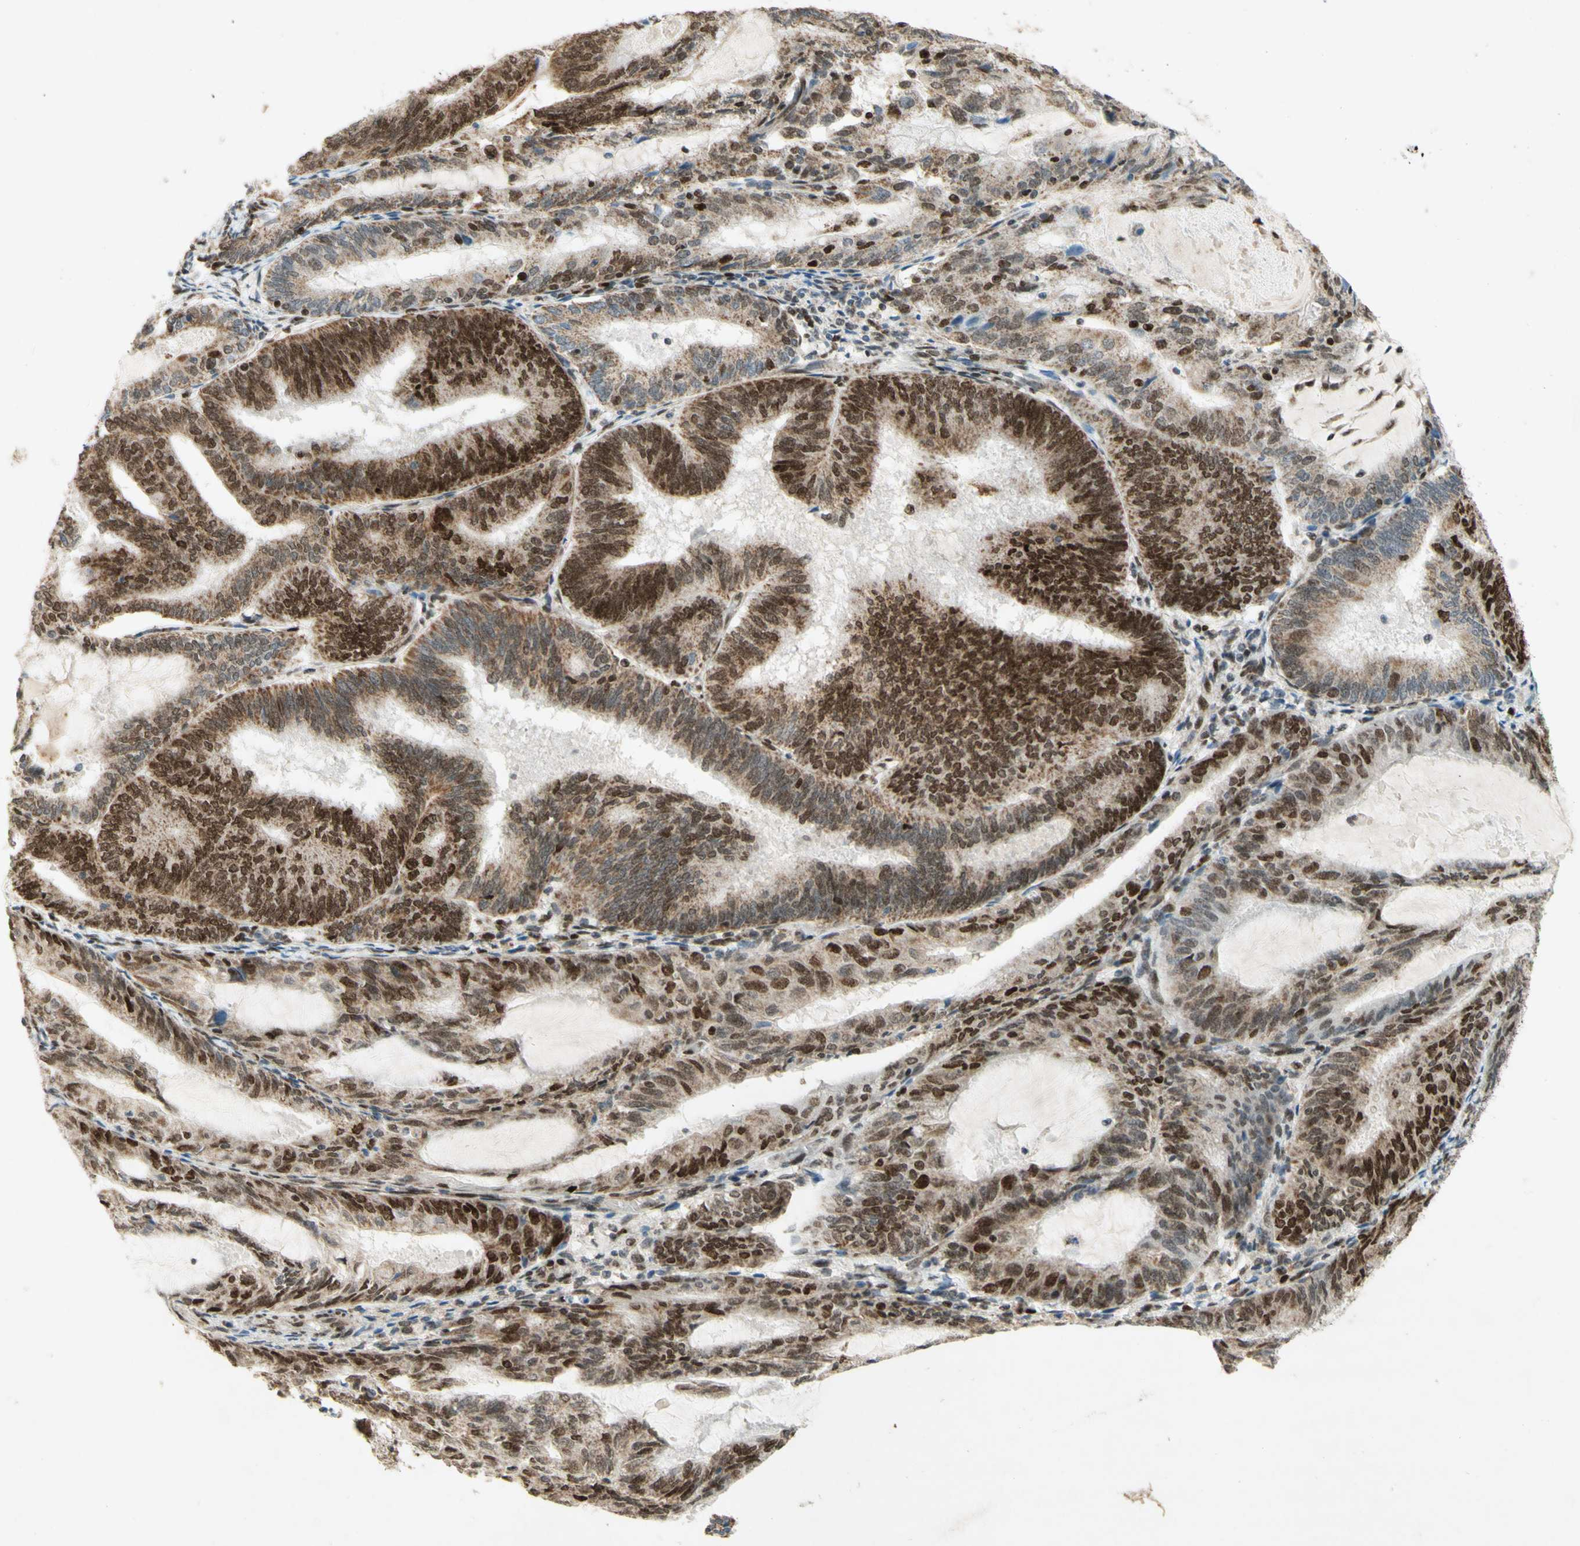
{"staining": {"intensity": "moderate", "quantity": "25%-75%", "location": "nuclear"}, "tissue": "endometrial cancer", "cell_type": "Tumor cells", "image_type": "cancer", "snomed": [{"axis": "morphology", "description": "Adenocarcinoma, NOS"}, {"axis": "topography", "description": "Endometrium"}], "caption": "Endometrial cancer (adenocarcinoma) stained with immunohistochemistry reveals moderate nuclear staining in approximately 25%-75% of tumor cells.", "gene": "DNMT3A", "patient": {"sex": "female", "age": 81}}